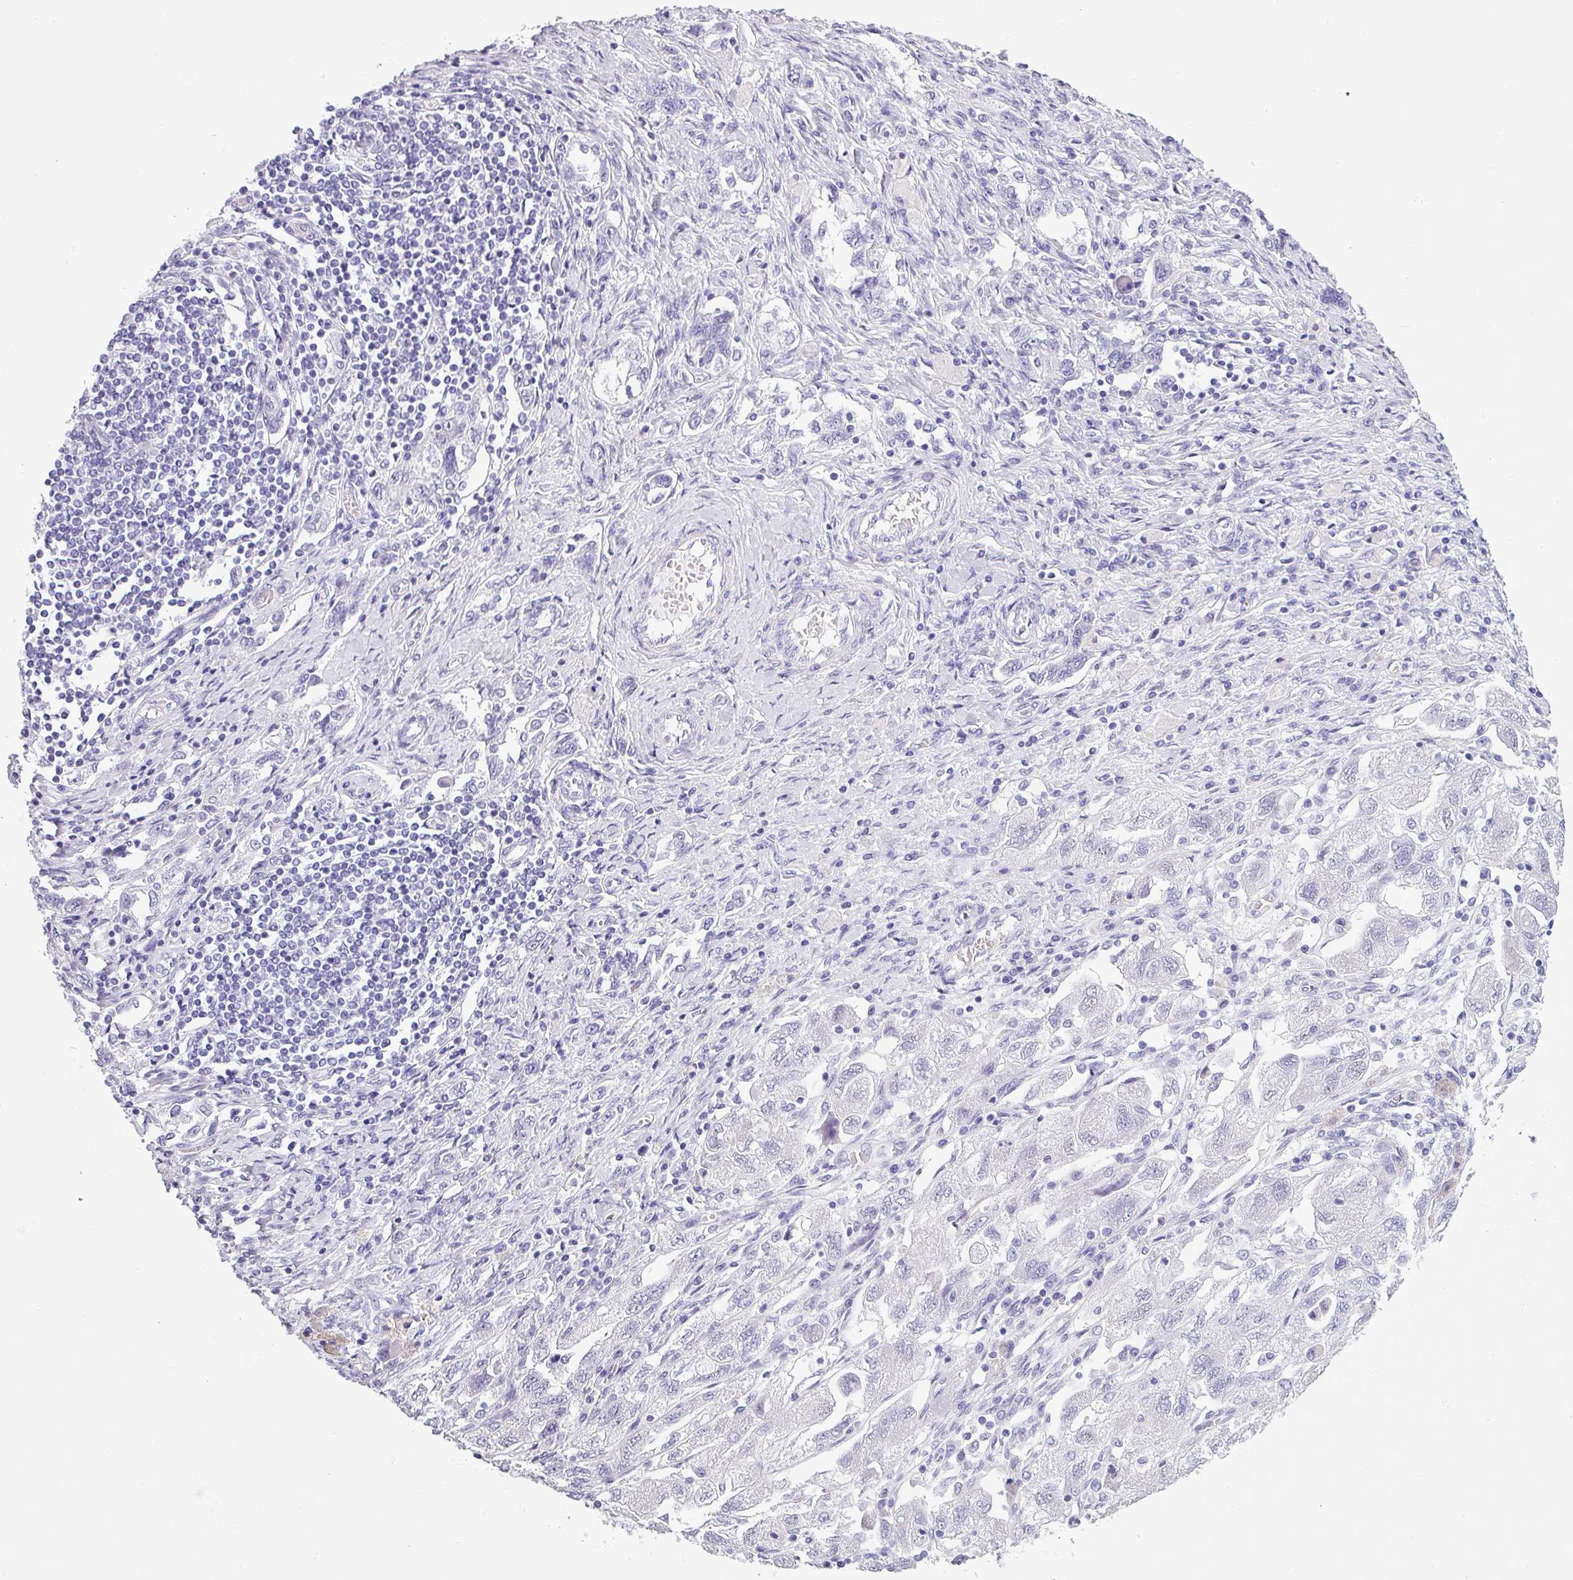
{"staining": {"intensity": "negative", "quantity": "none", "location": "none"}, "tissue": "ovarian cancer", "cell_type": "Tumor cells", "image_type": "cancer", "snomed": [{"axis": "morphology", "description": "Carcinoma, NOS"}, {"axis": "morphology", "description": "Cystadenocarcinoma, serous, NOS"}, {"axis": "topography", "description": "Ovary"}], "caption": "Tumor cells show no significant protein expression in ovarian cancer (carcinoma).", "gene": "SRGAP1", "patient": {"sex": "female", "age": 69}}